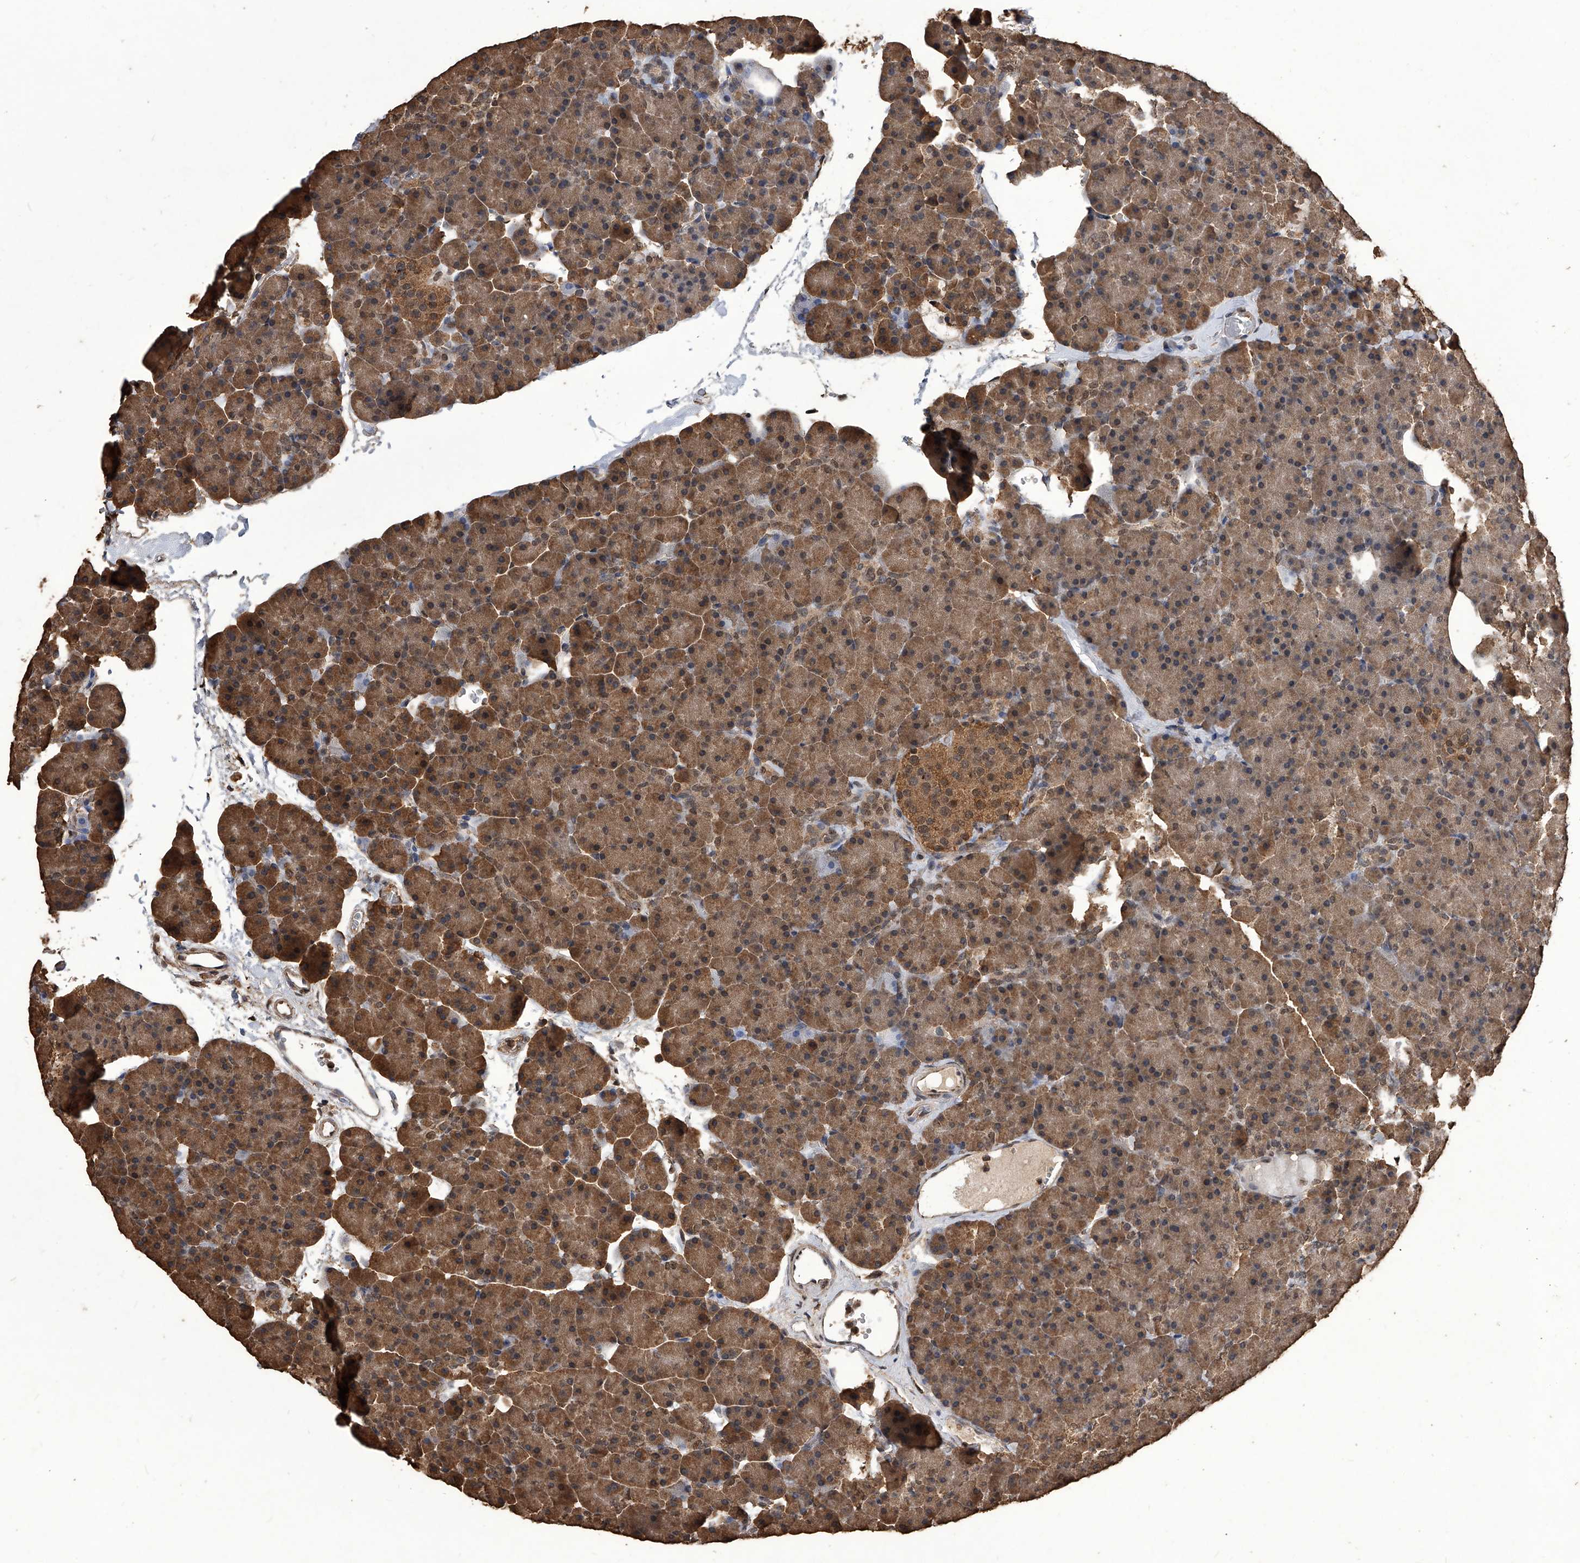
{"staining": {"intensity": "moderate", "quantity": ">75%", "location": "cytoplasmic/membranous"}, "tissue": "pancreas", "cell_type": "Exocrine glandular cells", "image_type": "normal", "snomed": [{"axis": "morphology", "description": "Normal tissue, NOS"}, {"axis": "morphology", "description": "Carcinoid, malignant, NOS"}, {"axis": "topography", "description": "Pancreas"}], "caption": "Immunohistochemistry (DAB (3,3'-diaminobenzidine)) staining of normal human pancreas demonstrates moderate cytoplasmic/membranous protein positivity in about >75% of exocrine glandular cells.", "gene": "FBXL4", "patient": {"sex": "female", "age": 35}}